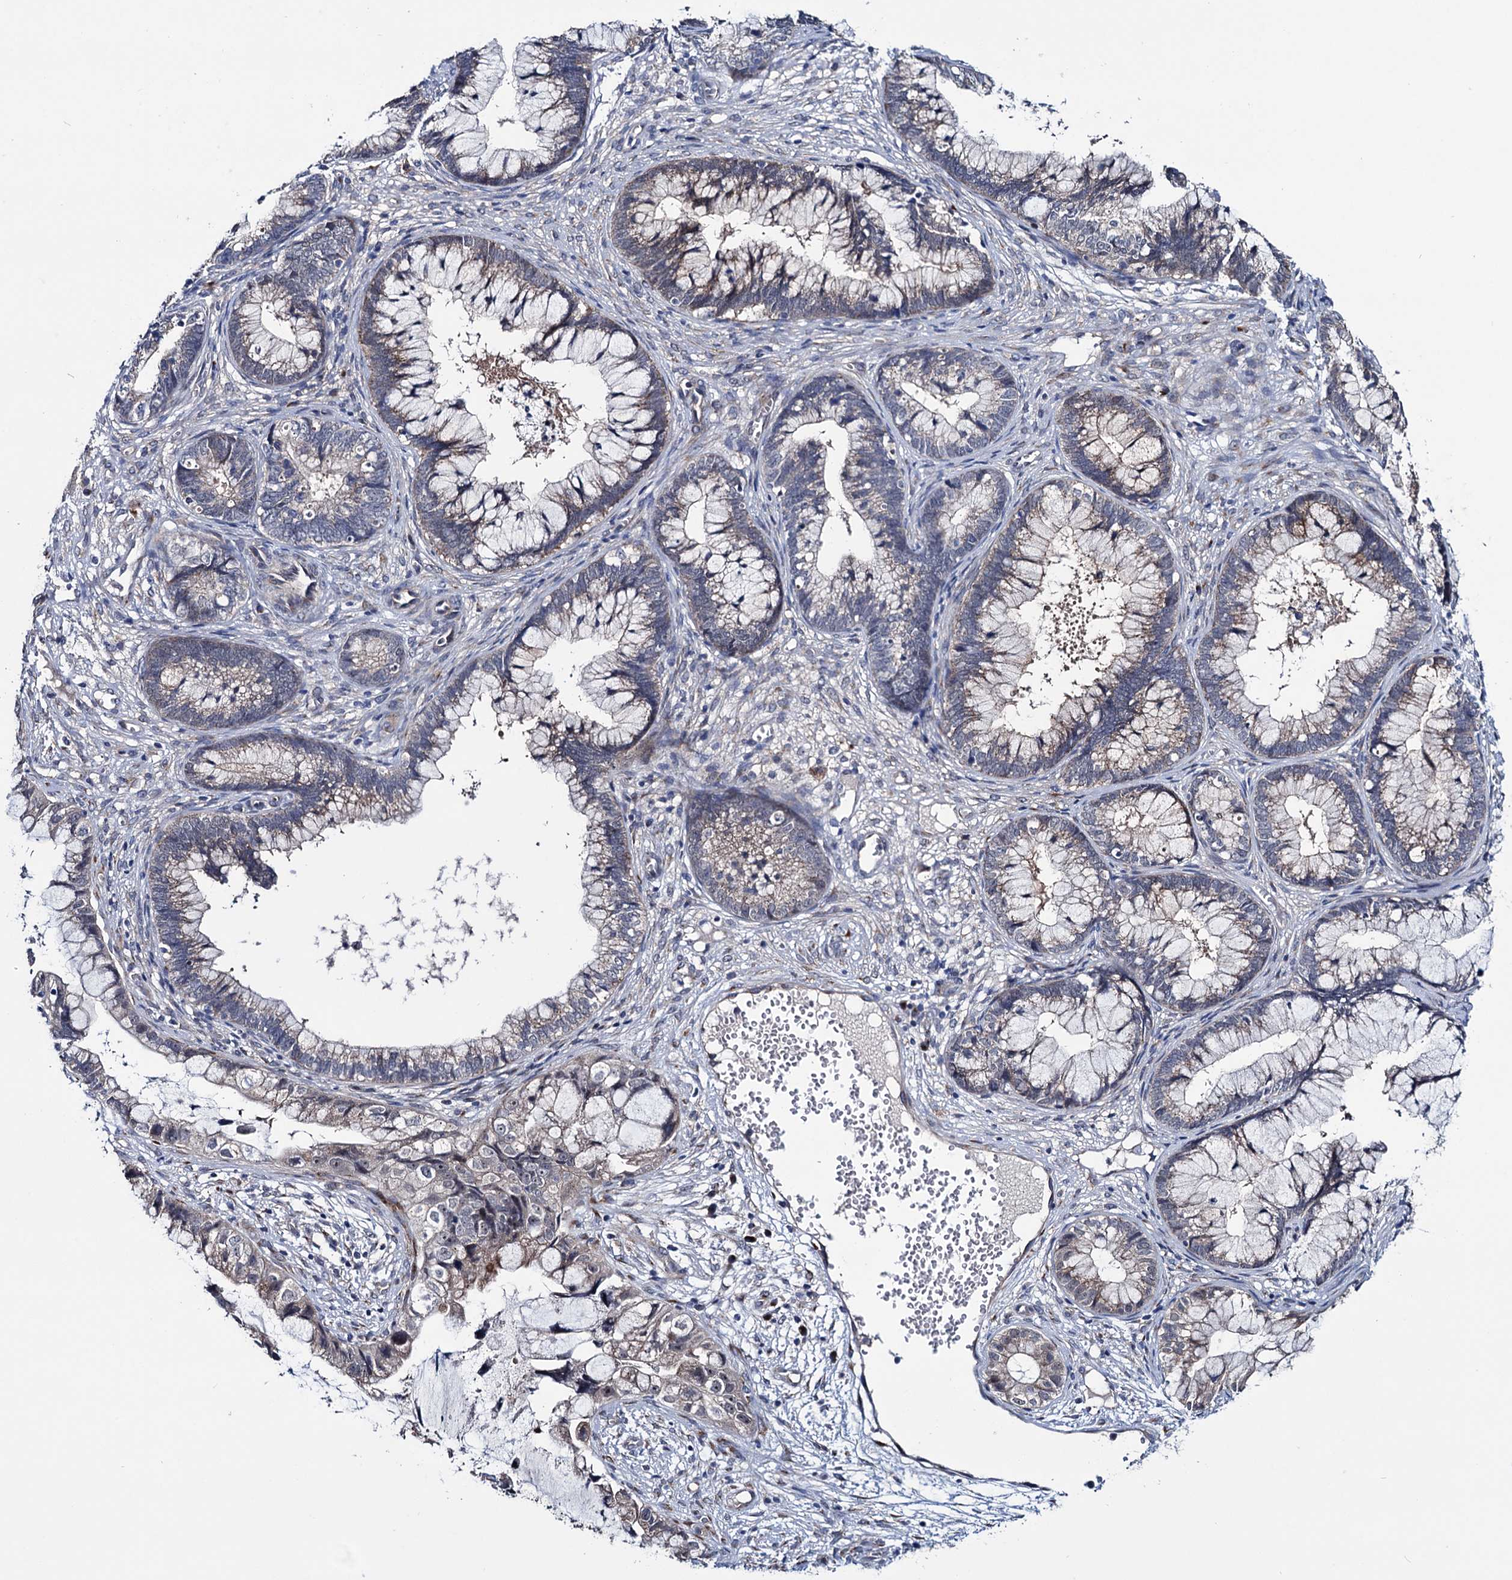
{"staining": {"intensity": "weak", "quantity": "<25%", "location": "cytoplasmic/membranous"}, "tissue": "cervical cancer", "cell_type": "Tumor cells", "image_type": "cancer", "snomed": [{"axis": "morphology", "description": "Adenocarcinoma, NOS"}, {"axis": "topography", "description": "Cervix"}], "caption": "Human cervical adenocarcinoma stained for a protein using immunohistochemistry (IHC) shows no staining in tumor cells.", "gene": "EYA4", "patient": {"sex": "female", "age": 44}}